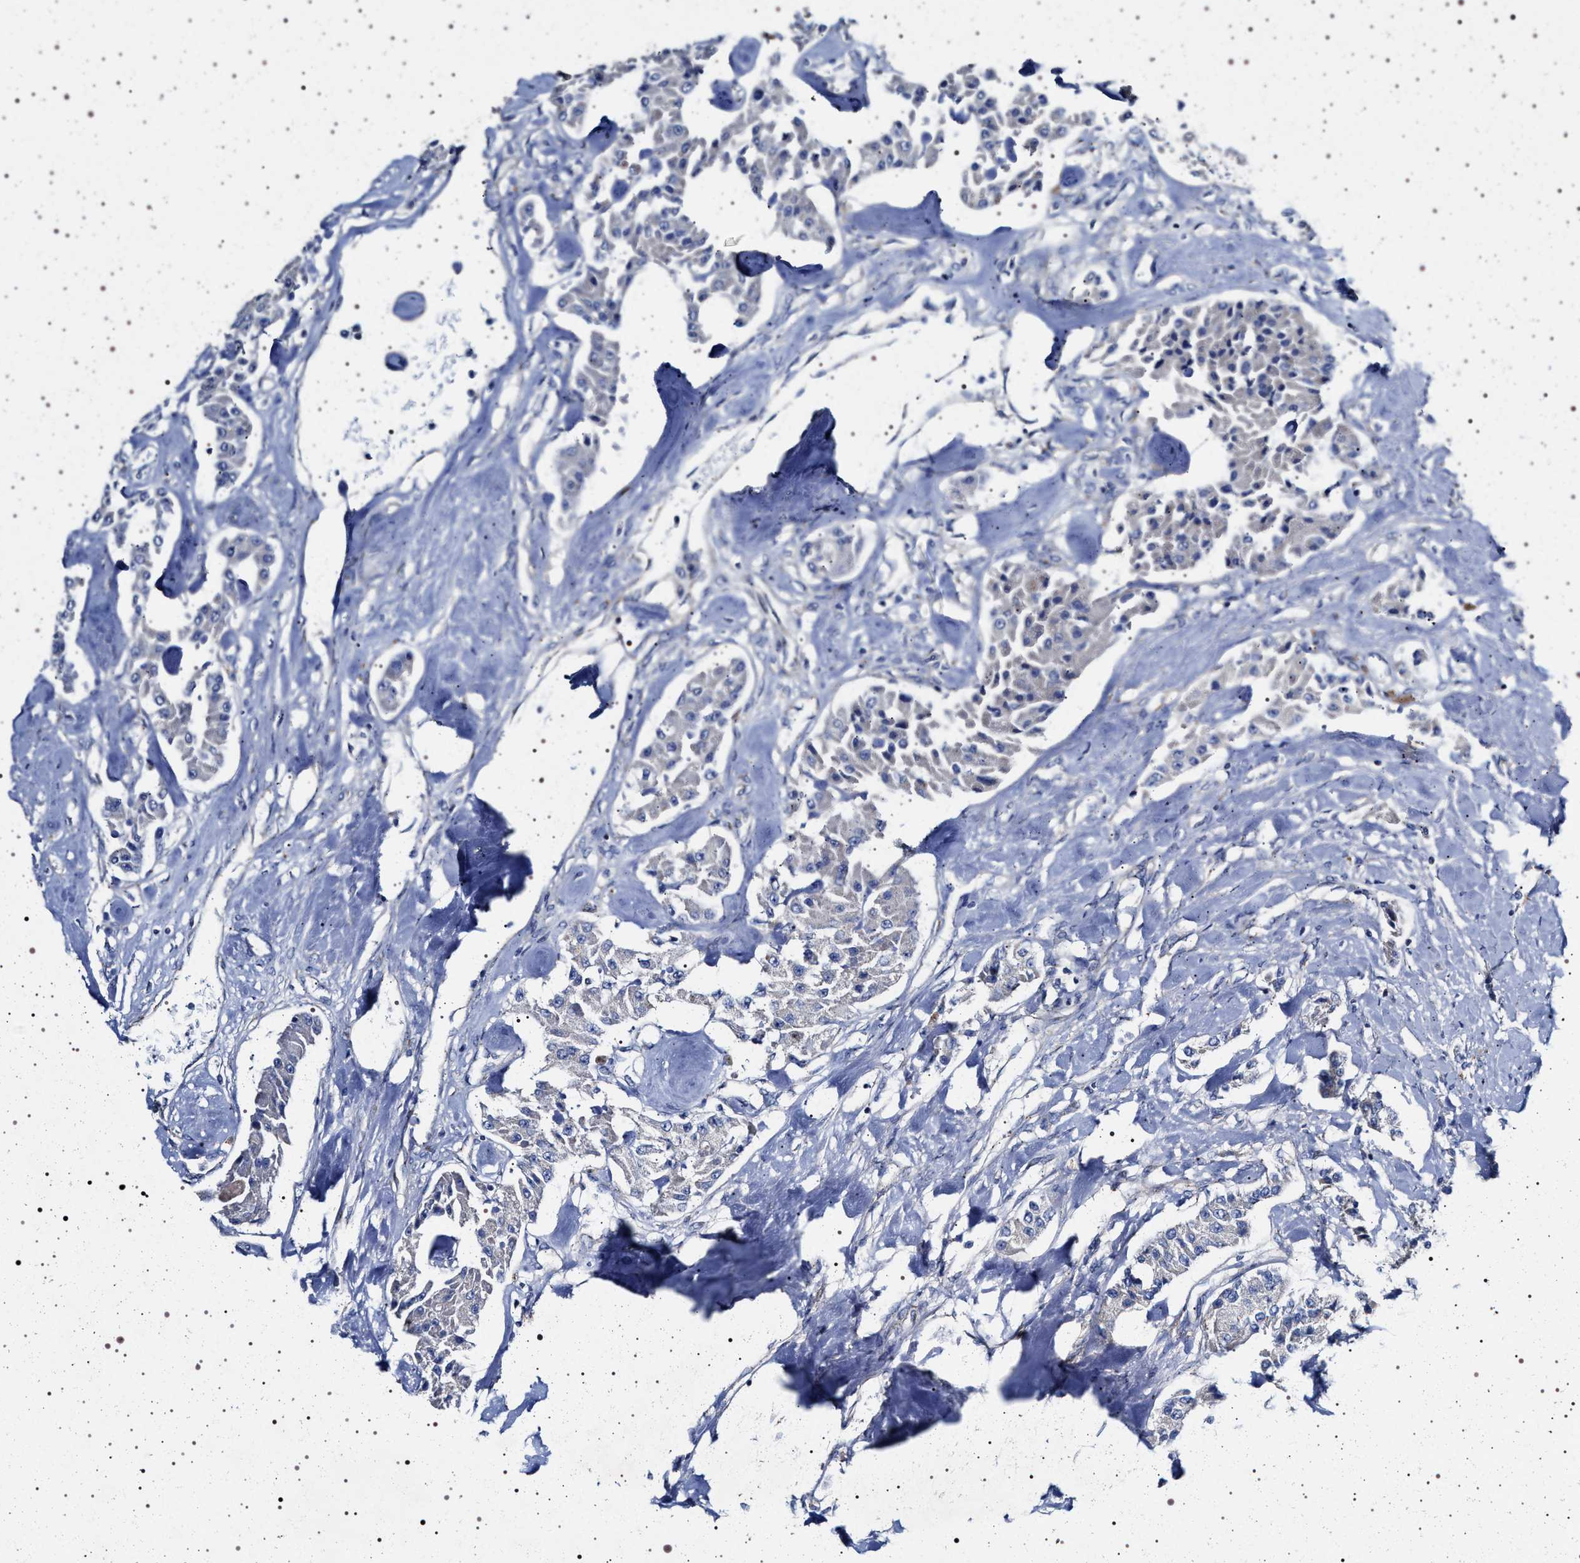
{"staining": {"intensity": "negative", "quantity": "none", "location": "none"}, "tissue": "carcinoid", "cell_type": "Tumor cells", "image_type": "cancer", "snomed": [{"axis": "morphology", "description": "Carcinoid, malignant, NOS"}, {"axis": "topography", "description": "Pancreas"}], "caption": "IHC of human carcinoid reveals no positivity in tumor cells.", "gene": "NAALADL2", "patient": {"sex": "male", "age": 41}}